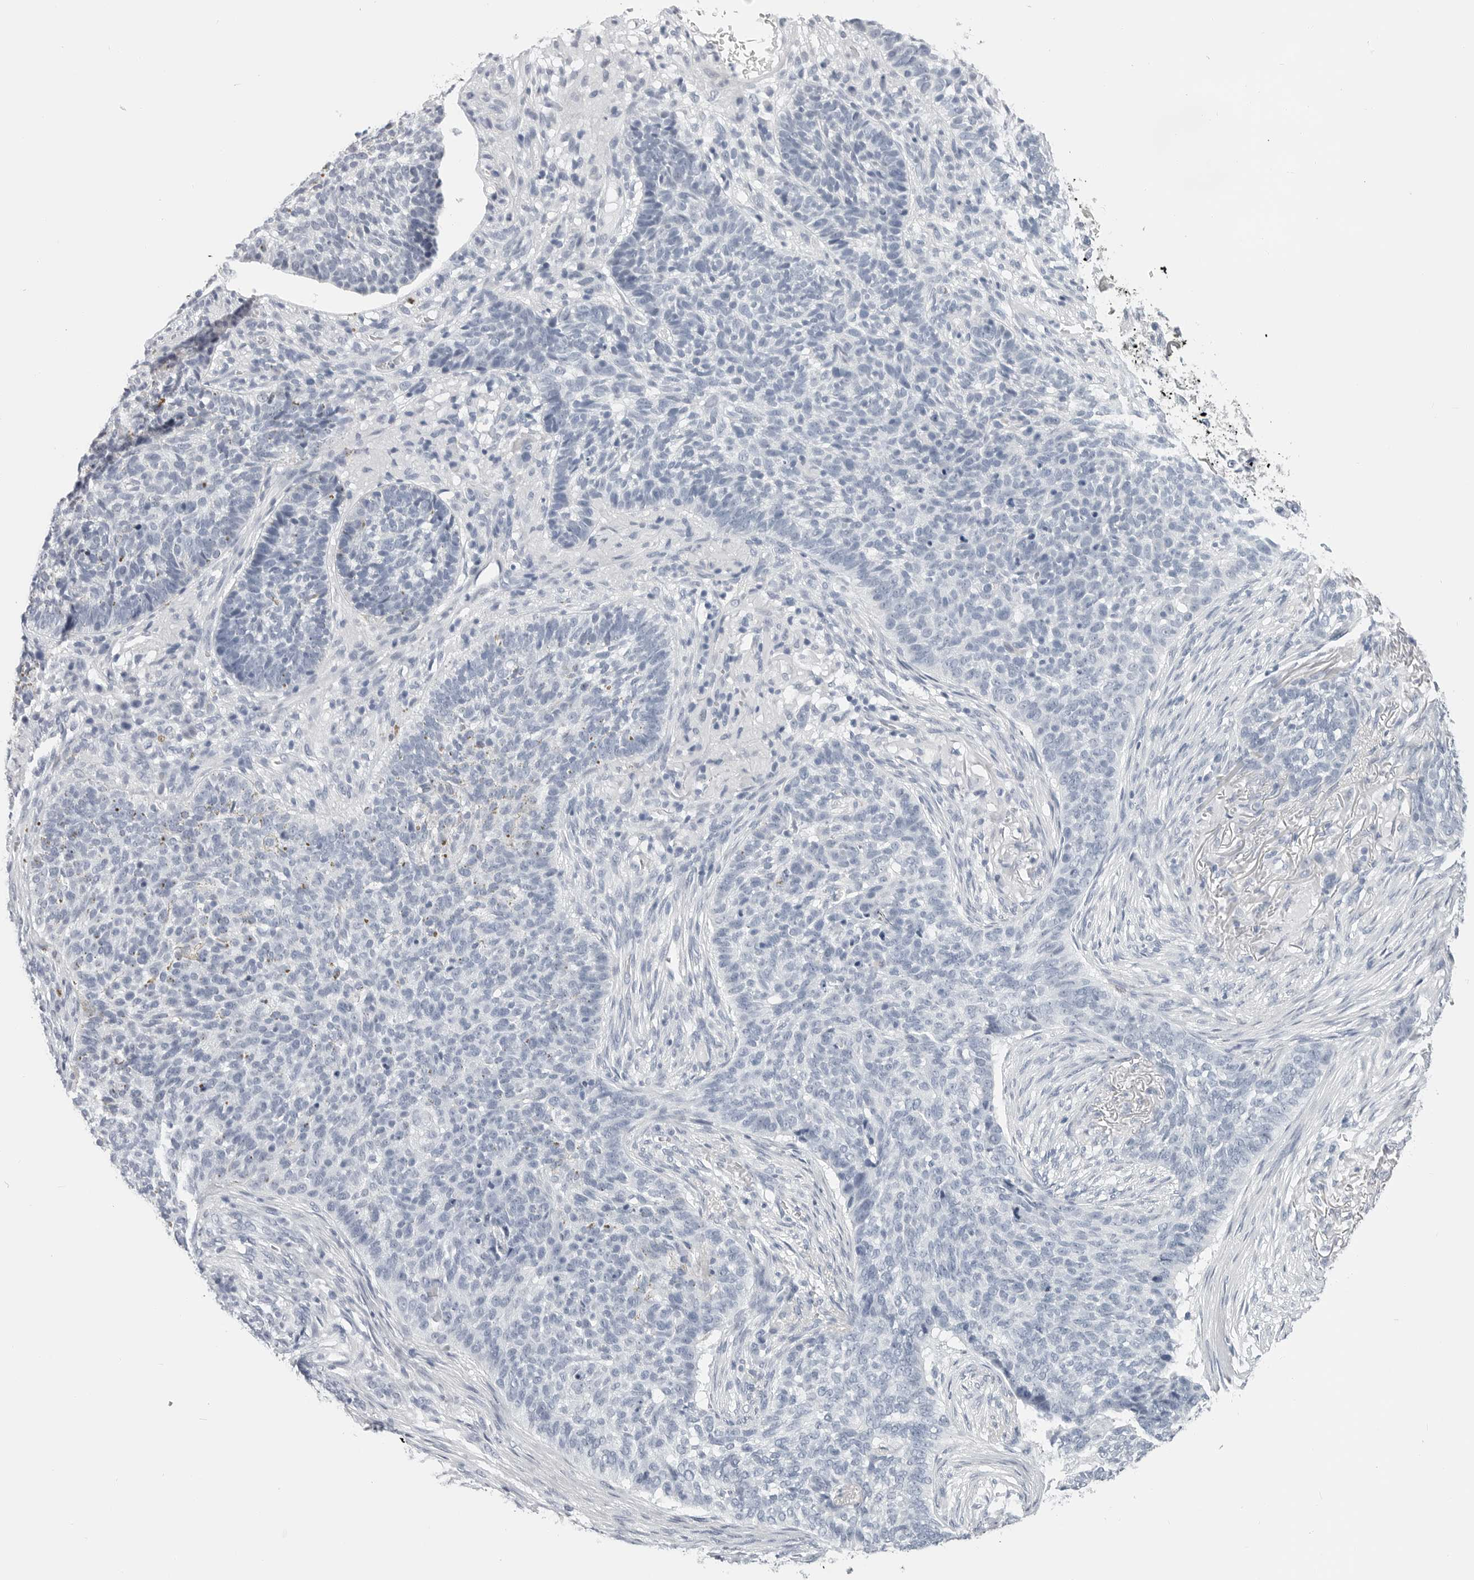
{"staining": {"intensity": "negative", "quantity": "none", "location": "none"}, "tissue": "skin cancer", "cell_type": "Tumor cells", "image_type": "cancer", "snomed": [{"axis": "morphology", "description": "Basal cell carcinoma"}, {"axis": "topography", "description": "Skin"}], "caption": "Skin cancer was stained to show a protein in brown. There is no significant staining in tumor cells.", "gene": "PLN", "patient": {"sex": "male", "age": 85}}